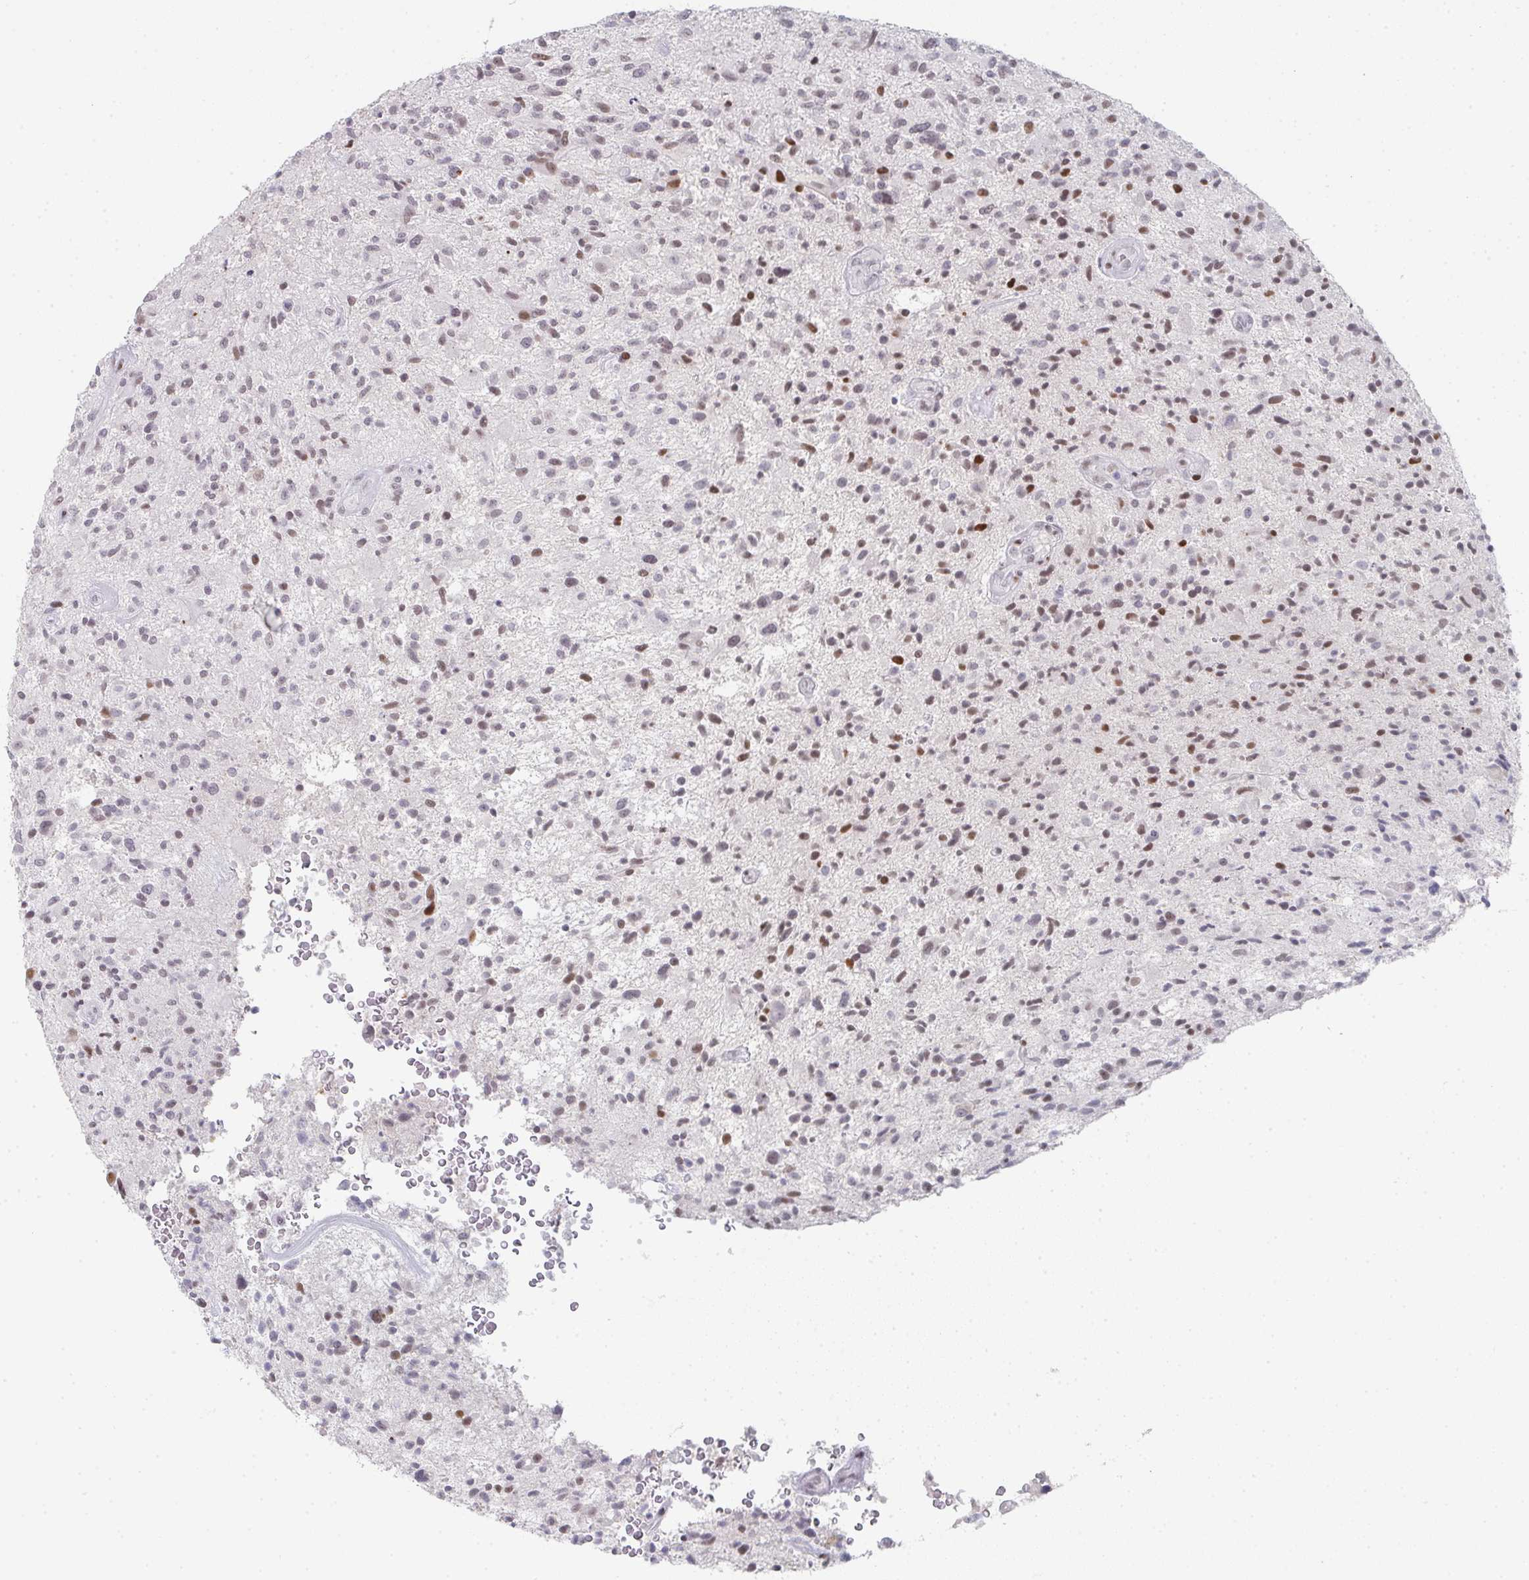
{"staining": {"intensity": "weak", "quantity": "25%-75%", "location": "nuclear"}, "tissue": "glioma", "cell_type": "Tumor cells", "image_type": "cancer", "snomed": [{"axis": "morphology", "description": "Glioma, malignant, High grade"}, {"axis": "topography", "description": "Brain"}], "caption": "High-grade glioma (malignant) stained for a protein (brown) displays weak nuclear positive positivity in about 25%-75% of tumor cells.", "gene": "LIN54", "patient": {"sex": "male", "age": 47}}